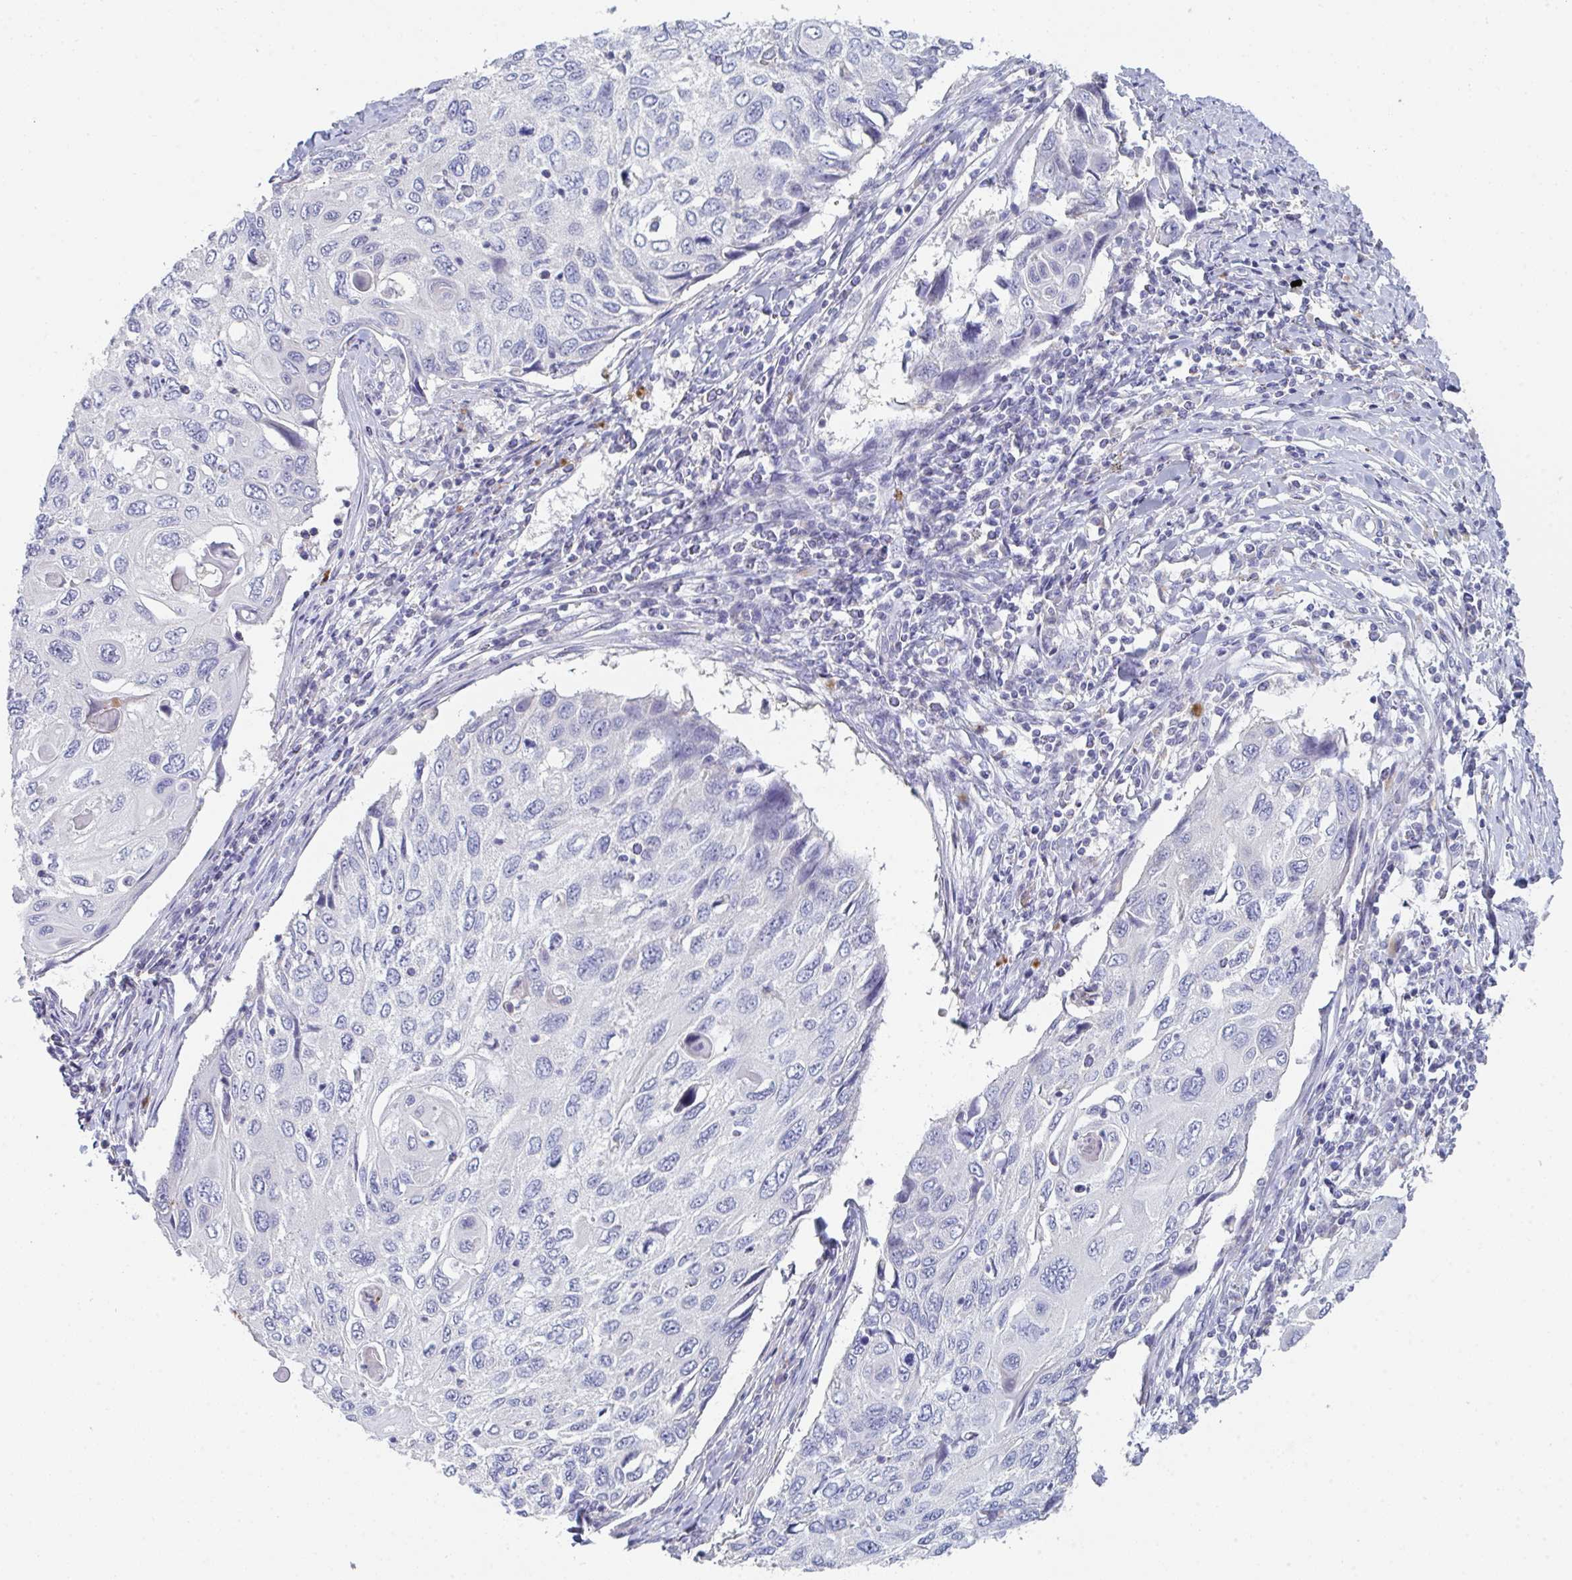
{"staining": {"intensity": "negative", "quantity": "none", "location": "none"}, "tissue": "cervical cancer", "cell_type": "Tumor cells", "image_type": "cancer", "snomed": [{"axis": "morphology", "description": "Squamous cell carcinoma, NOS"}, {"axis": "topography", "description": "Cervix"}], "caption": "Human squamous cell carcinoma (cervical) stained for a protein using IHC shows no staining in tumor cells.", "gene": "HGFAC", "patient": {"sex": "female", "age": 70}}